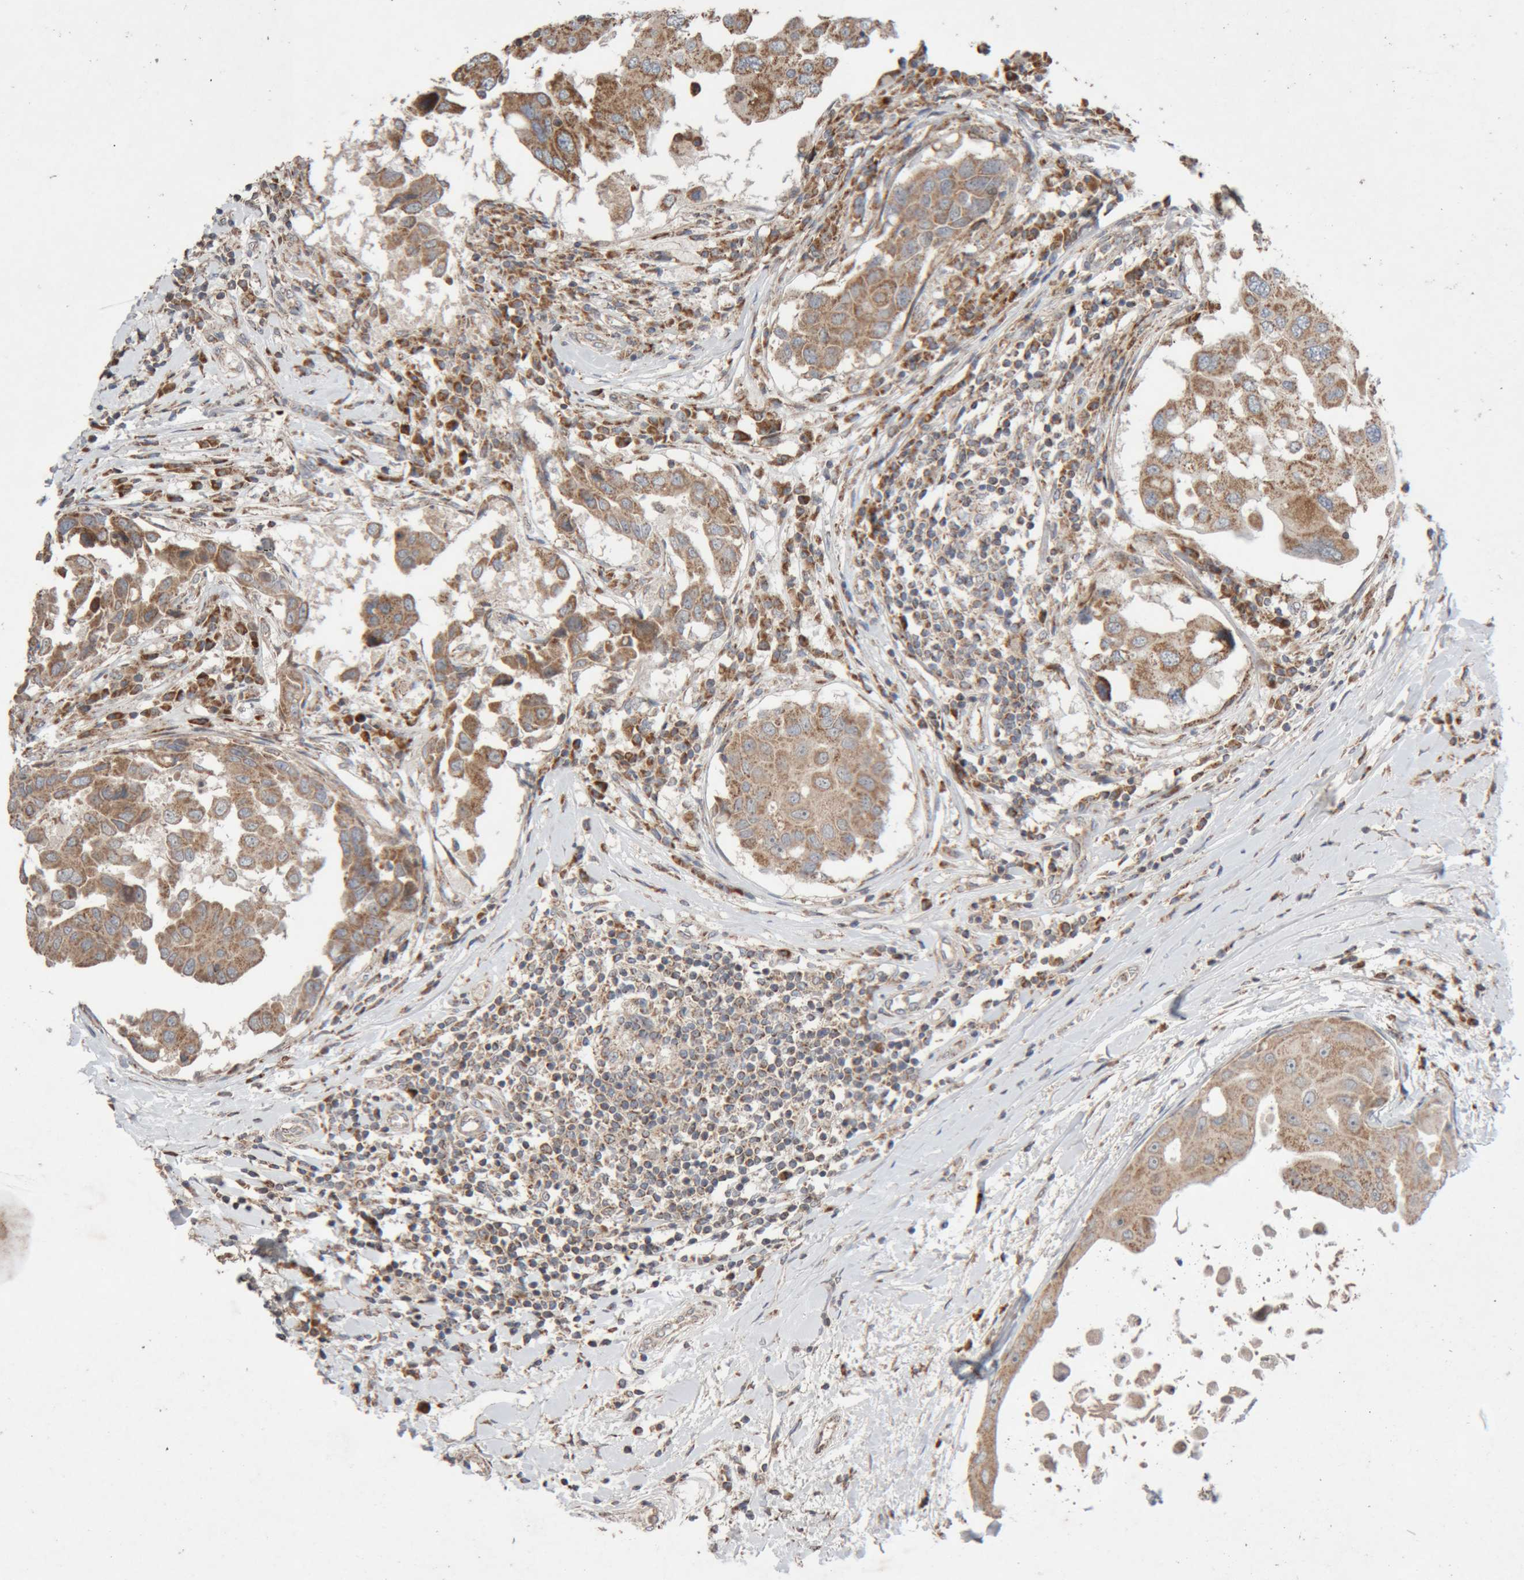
{"staining": {"intensity": "moderate", "quantity": ">75%", "location": "cytoplasmic/membranous"}, "tissue": "breast cancer", "cell_type": "Tumor cells", "image_type": "cancer", "snomed": [{"axis": "morphology", "description": "Duct carcinoma"}, {"axis": "topography", "description": "Breast"}], "caption": "IHC photomicrograph of breast cancer (intraductal carcinoma) stained for a protein (brown), which shows medium levels of moderate cytoplasmic/membranous positivity in approximately >75% of tumor cells.", "gene": "KIF21B", "patient": {"sex": "female", "age": 27}}